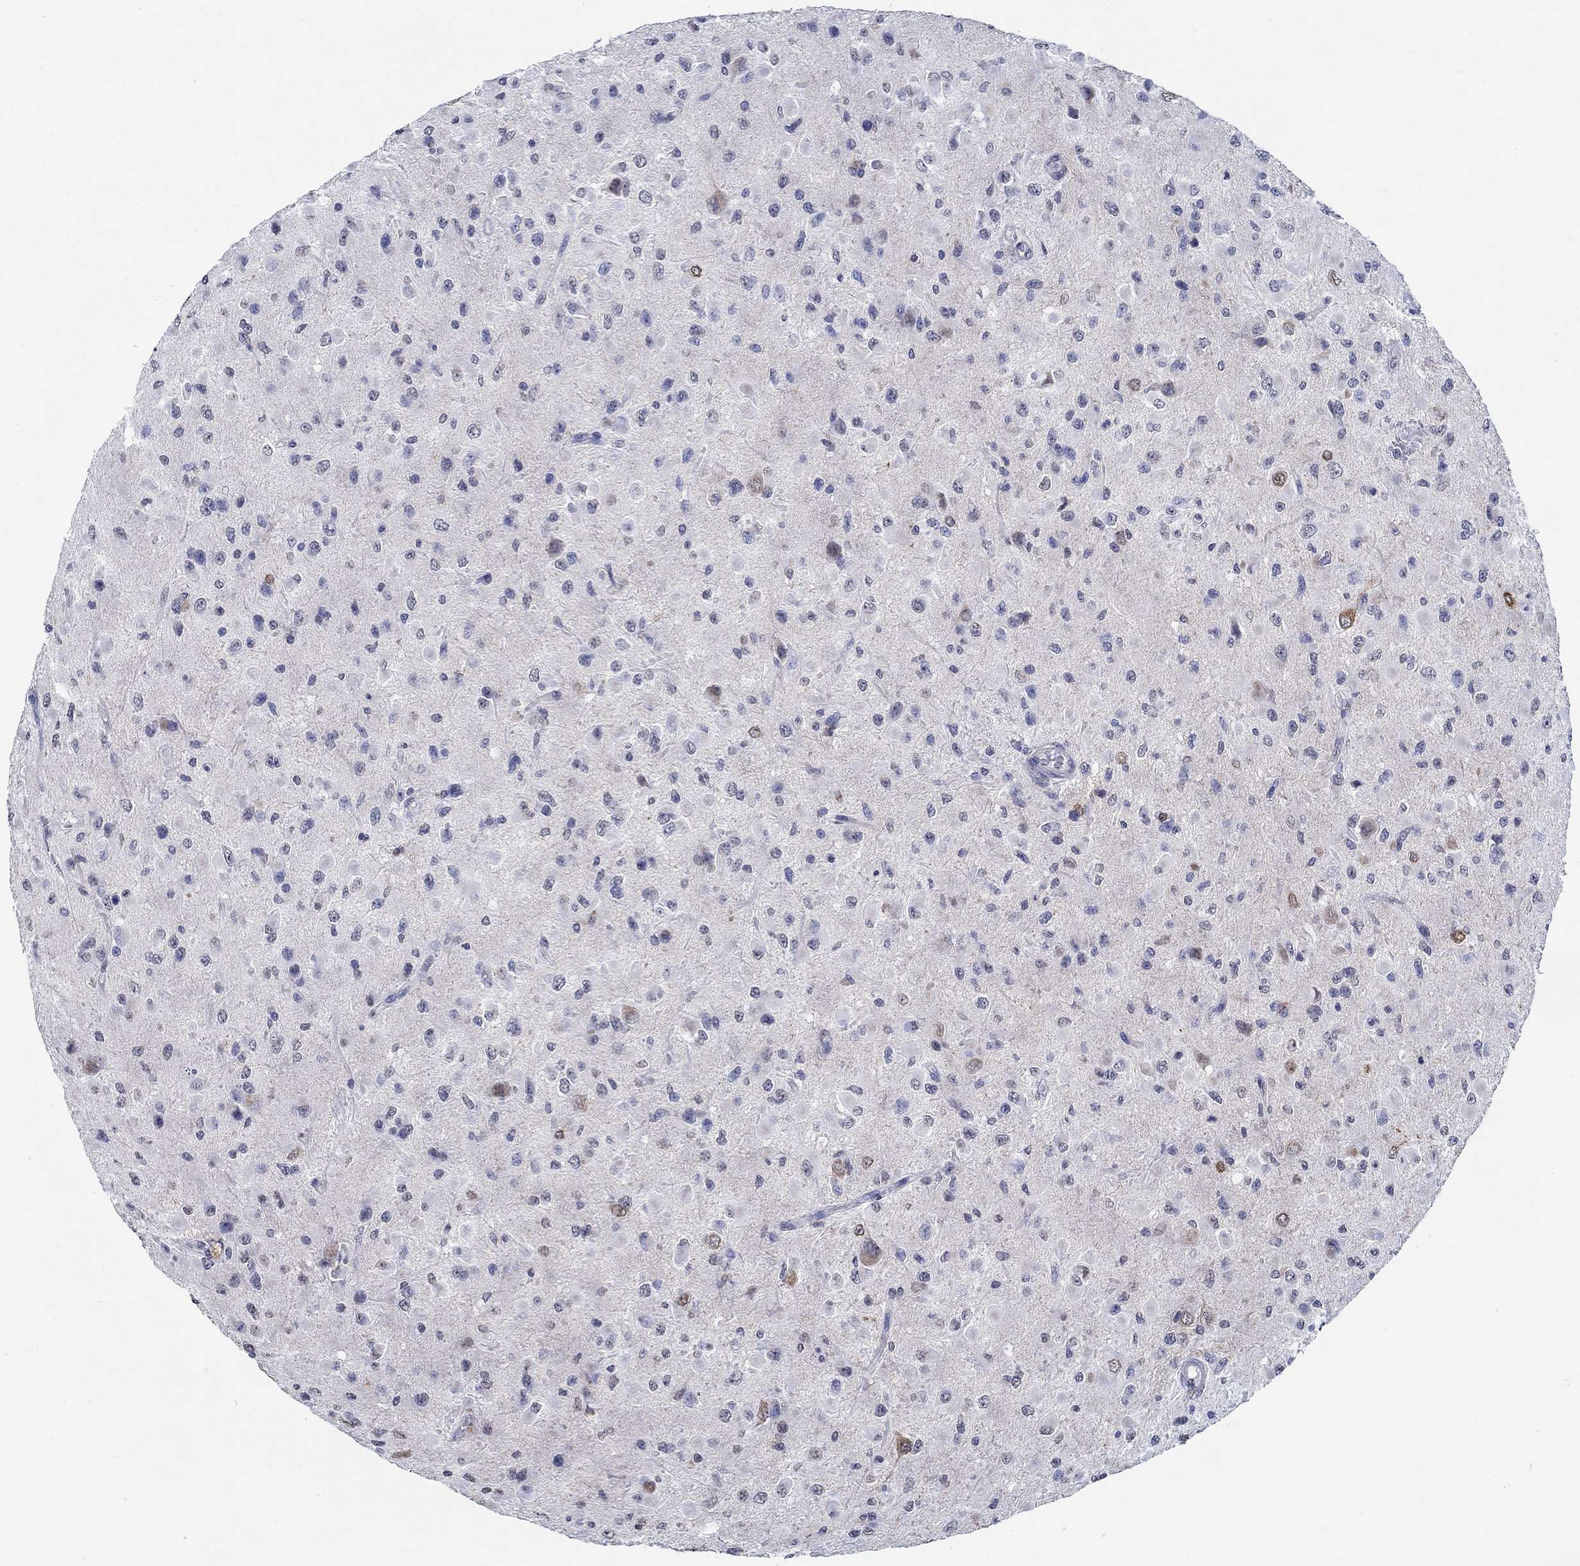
{"staining": {"intensity": "negative", "quantity": "none", "location": "none"}, "tissue": "glioma", "cell_type": "Tumor cells", "image_type": "cancer", "snomed": [{"axis": "morphology", "description": "Glioma, malignant, High grade"}, {"axis": "topography", "description": "Cerebral cortex"}], "caption": "Immunohistochemical staining of human malignant glioma (high-grade) shows no significant staining in tumor cells.", "gene": "PDE1B", "patient": {"sex": "male", "age": 35}}